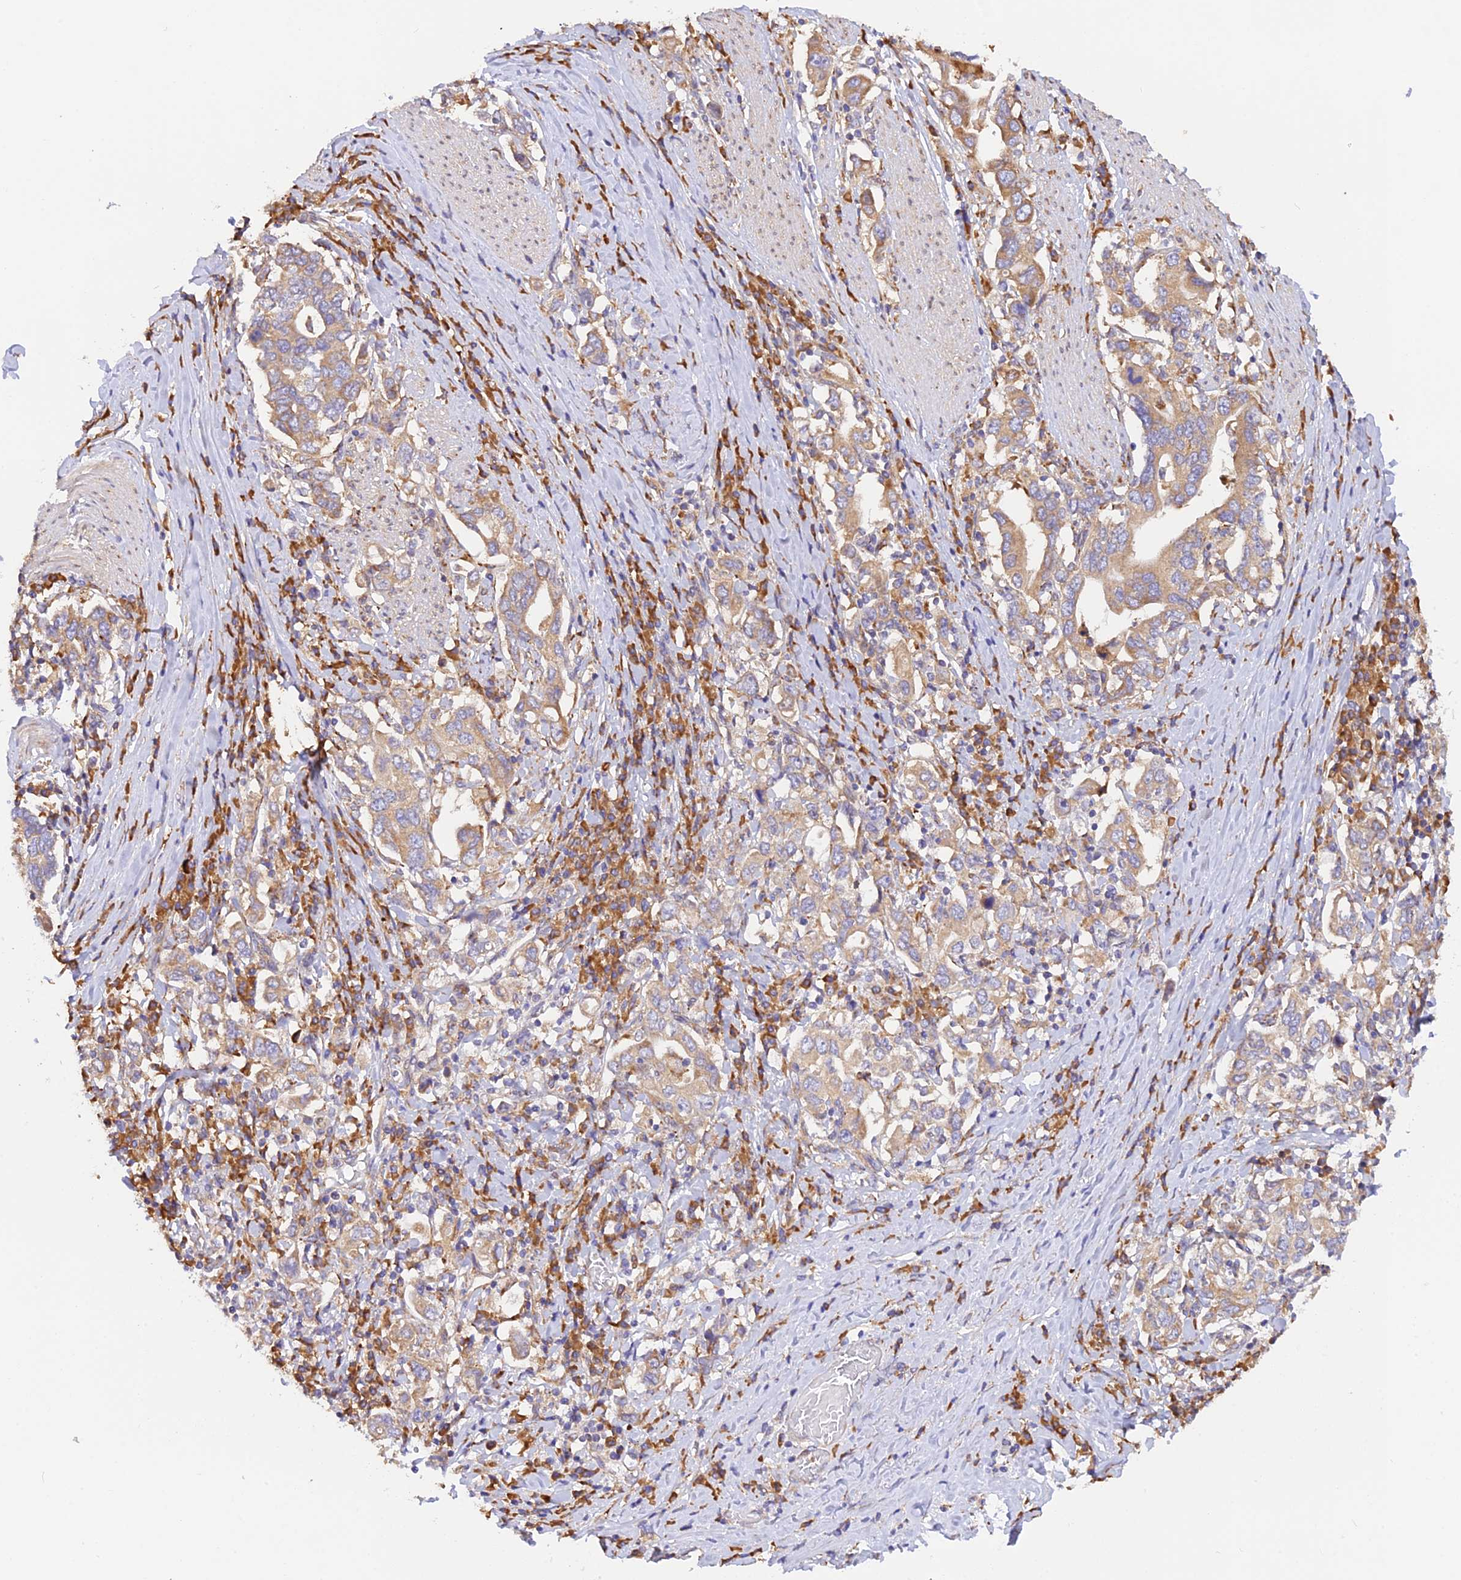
{"staining": {"intensity": "moderate", "quantity": ">75%", "location": "cytoplasmic/membranous"}, "tissue": "stomach cancer", "cell_type": "Tumor cells", "image_type": "cancer", "snomed": [{"axis": "morphology", "description": "Adenocarcinoma, NOS"}, {"axis": "topography", "description": "Stomach, upper"}, {"axis": "topography", "description": "Stomach"}], "caption": "Tumor cells exhibit moderate cytoplasmic/membranous staining in approximately >75% of cells in stomach adenocarcinoma. The staining is performed using DAB (3,3'-diaminobenzidine) brown chromogen to label protein expression. The nuclei are counter-stained blue using hematoxylin.", "gene": "RPL5", "patient": {"sex": "male", "age": 62}}